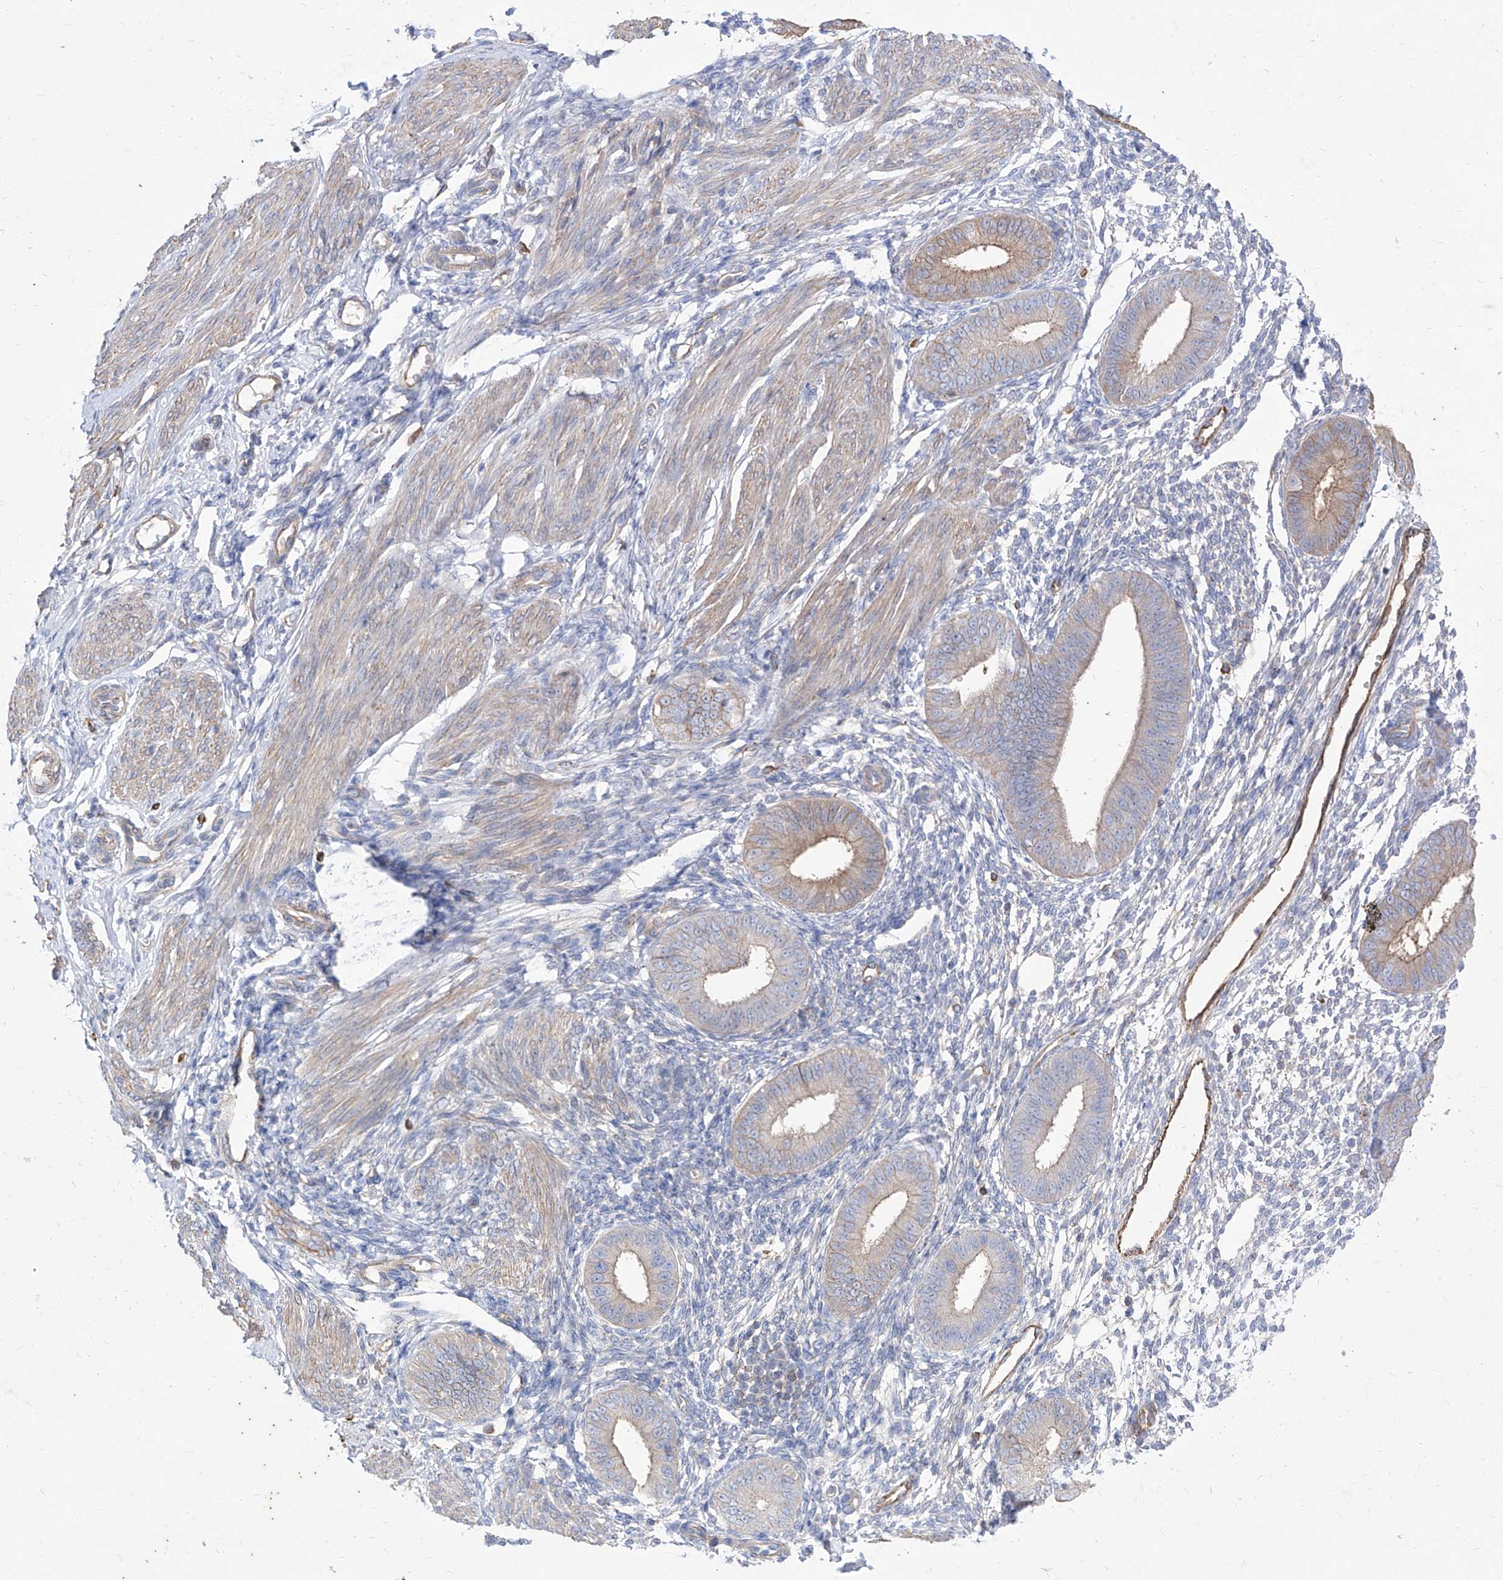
{"staining": {"intensity": "negative", "quantity": "none", "location": "none"}, "tissue": "endometrium", "cell_type": "Cells in endometrial stroma", "image_type": "normal", "snomed": [{"axis": "morphology", "description": "Normal tissue, NOS"}, {"axis": "topography", "description": "Uterus"}, {"axis": "topography", "description": "Endometrium"}], "caption": "IHC image of normal endometrium: human endometrium stained with DAB shows no significant protein staining in cells in endometrial stroma.", "gene": "C1orf74", "patient": {"sex": "female", "age": 48}}